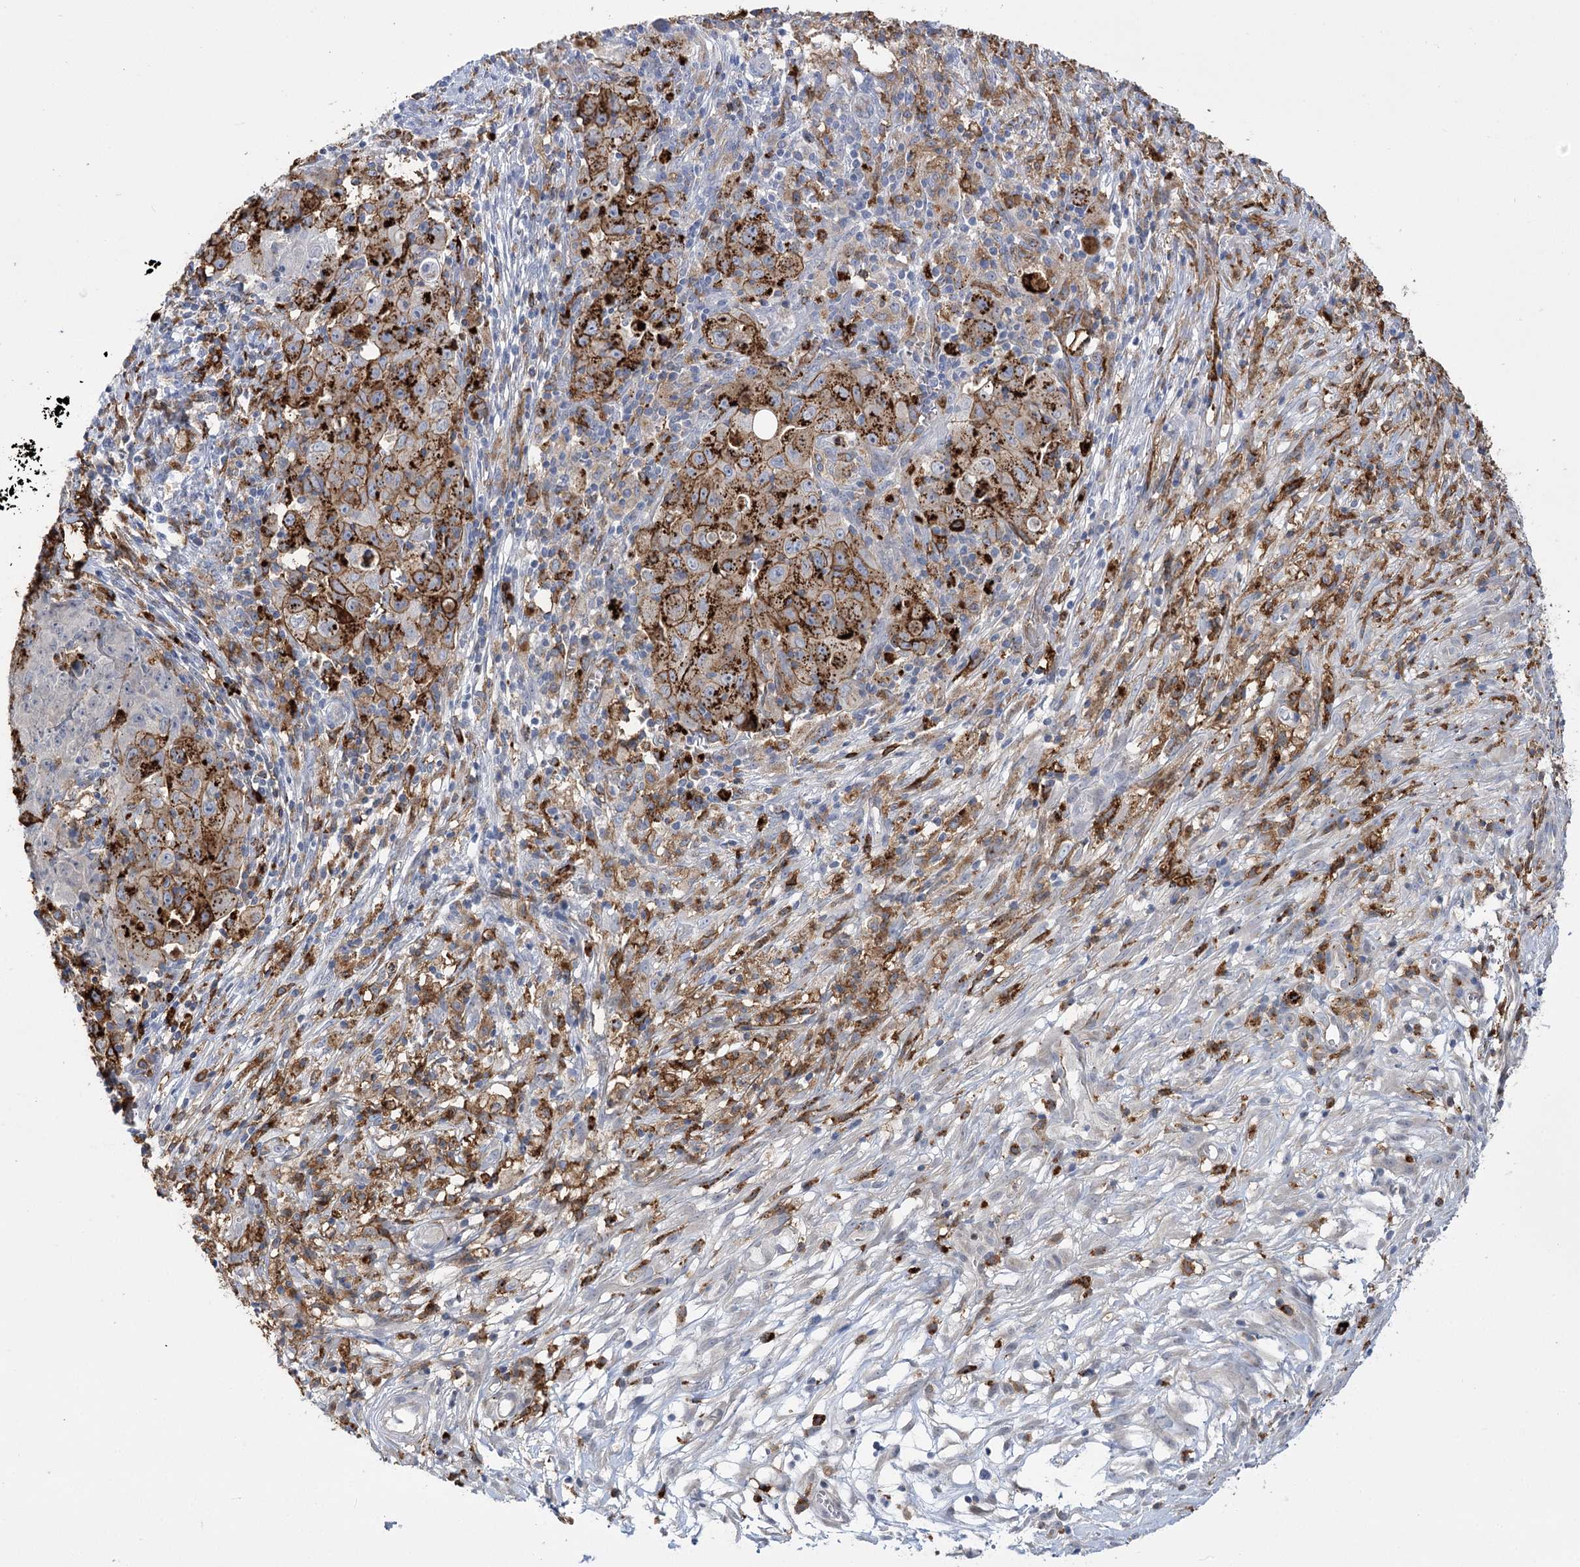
{"staining": {"intensity": "strong", "quantity": ">75%", "location": "cytoplasmic/membranous"}, "tissue": "ovarian cancer", "cell_type": "Tumor cells", "image_type": "cancer", "snomed": [{"axis": "morphology", "description": "Carcinoma, endometroid"}, {"axis": "topography", "description": "Ovary"}], "caption": "Immunohistochemistry (DAB (3,3'-diaminobenzidine)) staining of human ovarian endometroid carcinoma reveals strong cytoplasmic/membranous protein positivity in approximately >75% of tumor cells. (brown staining indicates protein expression, while blue staining denotes nuclei).", "gene": "PIWIL4", "patient": {"sex": "female", "age": 42}}